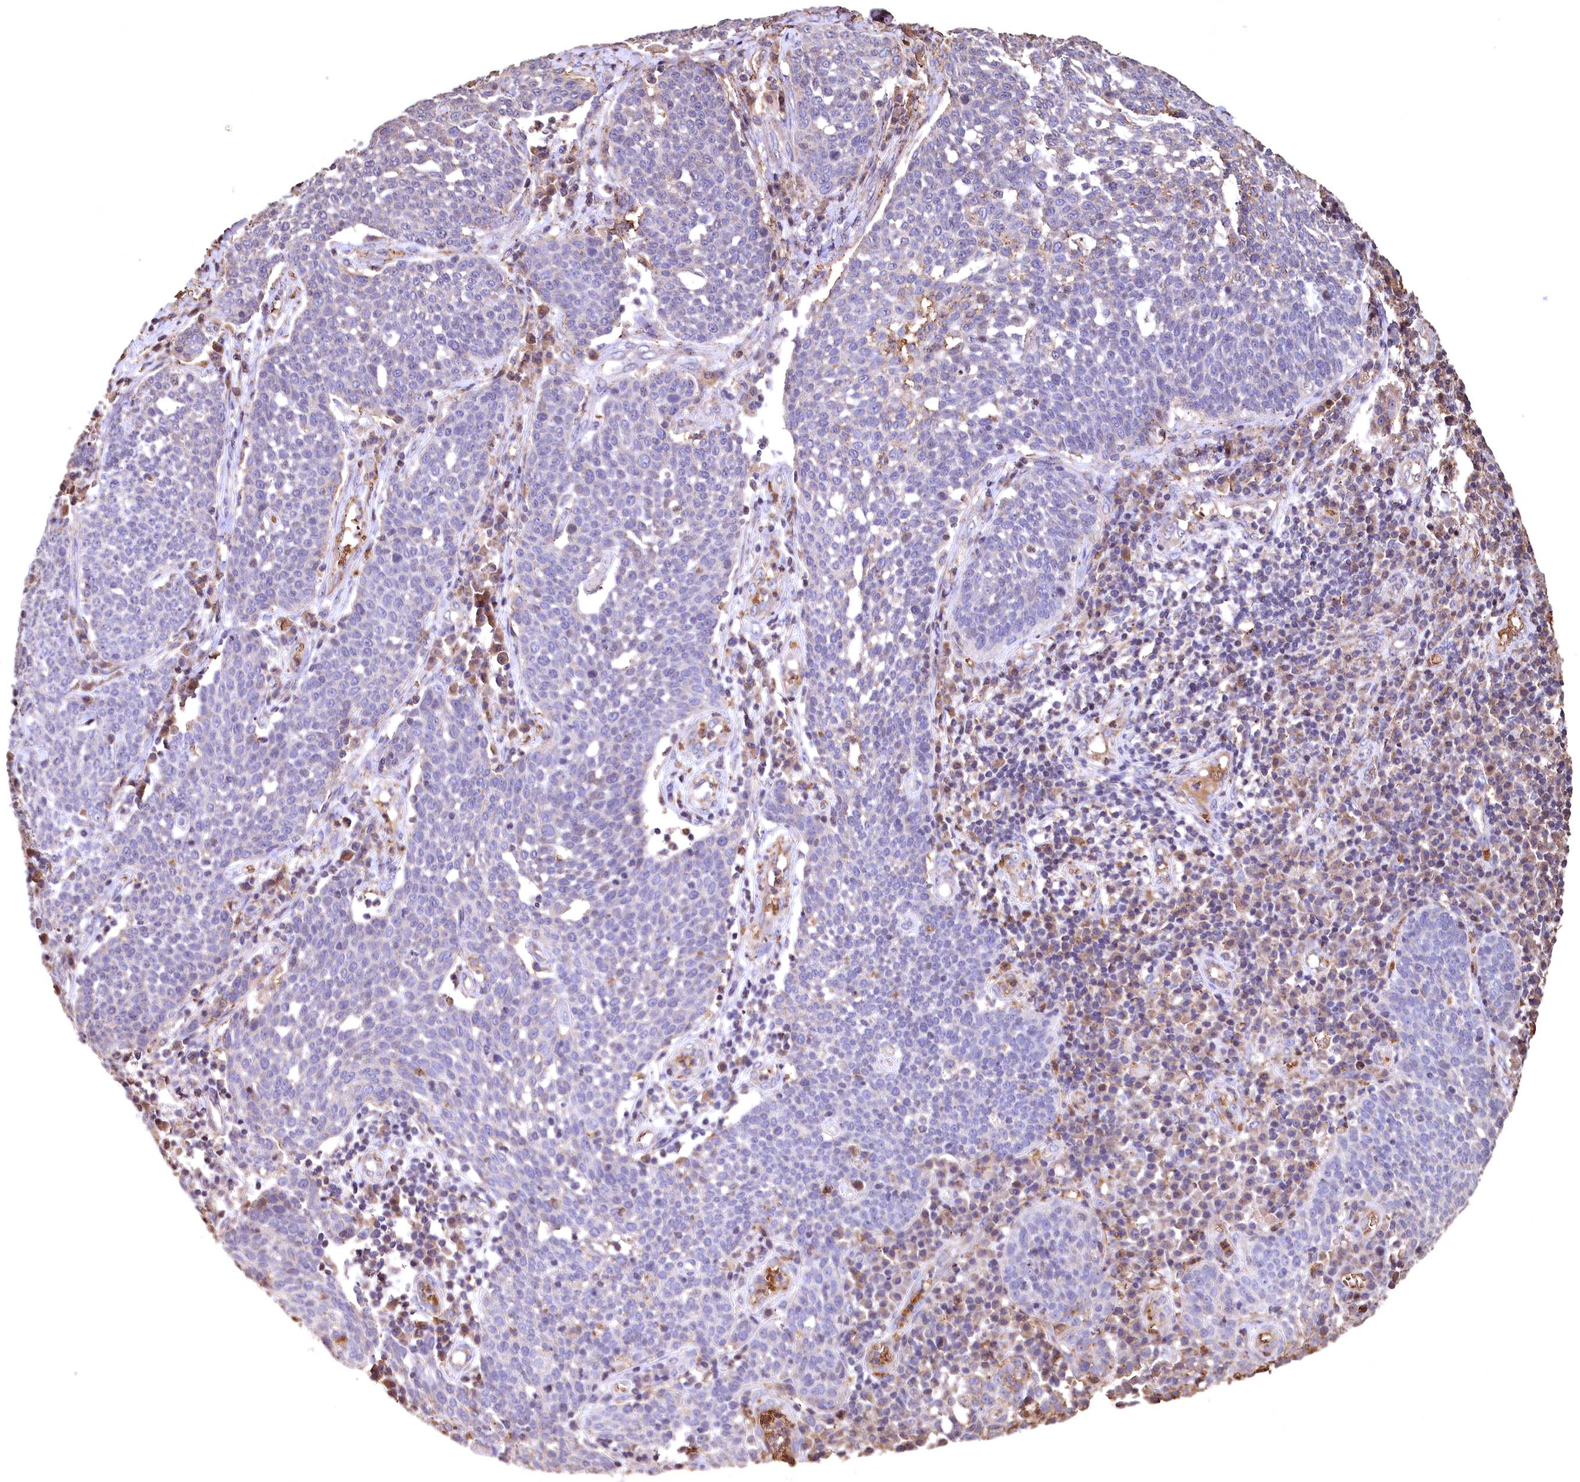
{"staining": {"intensity": "negative", "quantity": "none", "location": "none"}, "tissue": "cervical cancer", "cell_type": "Tumor cells", "image_type": "cancer", "snomed": [{"axis": "morphology", "description": "Squamous cell carcinoma, NOS"}, {"axis": "topography", "description": "Cervix"}], "caption": "Photomicrograph shows no protein staining in tumor cells of cervical cancer (squamous cell carcinoma) tissue.", "gene": "SPTA1", "patient": {"sex": "female", "age": 34}}